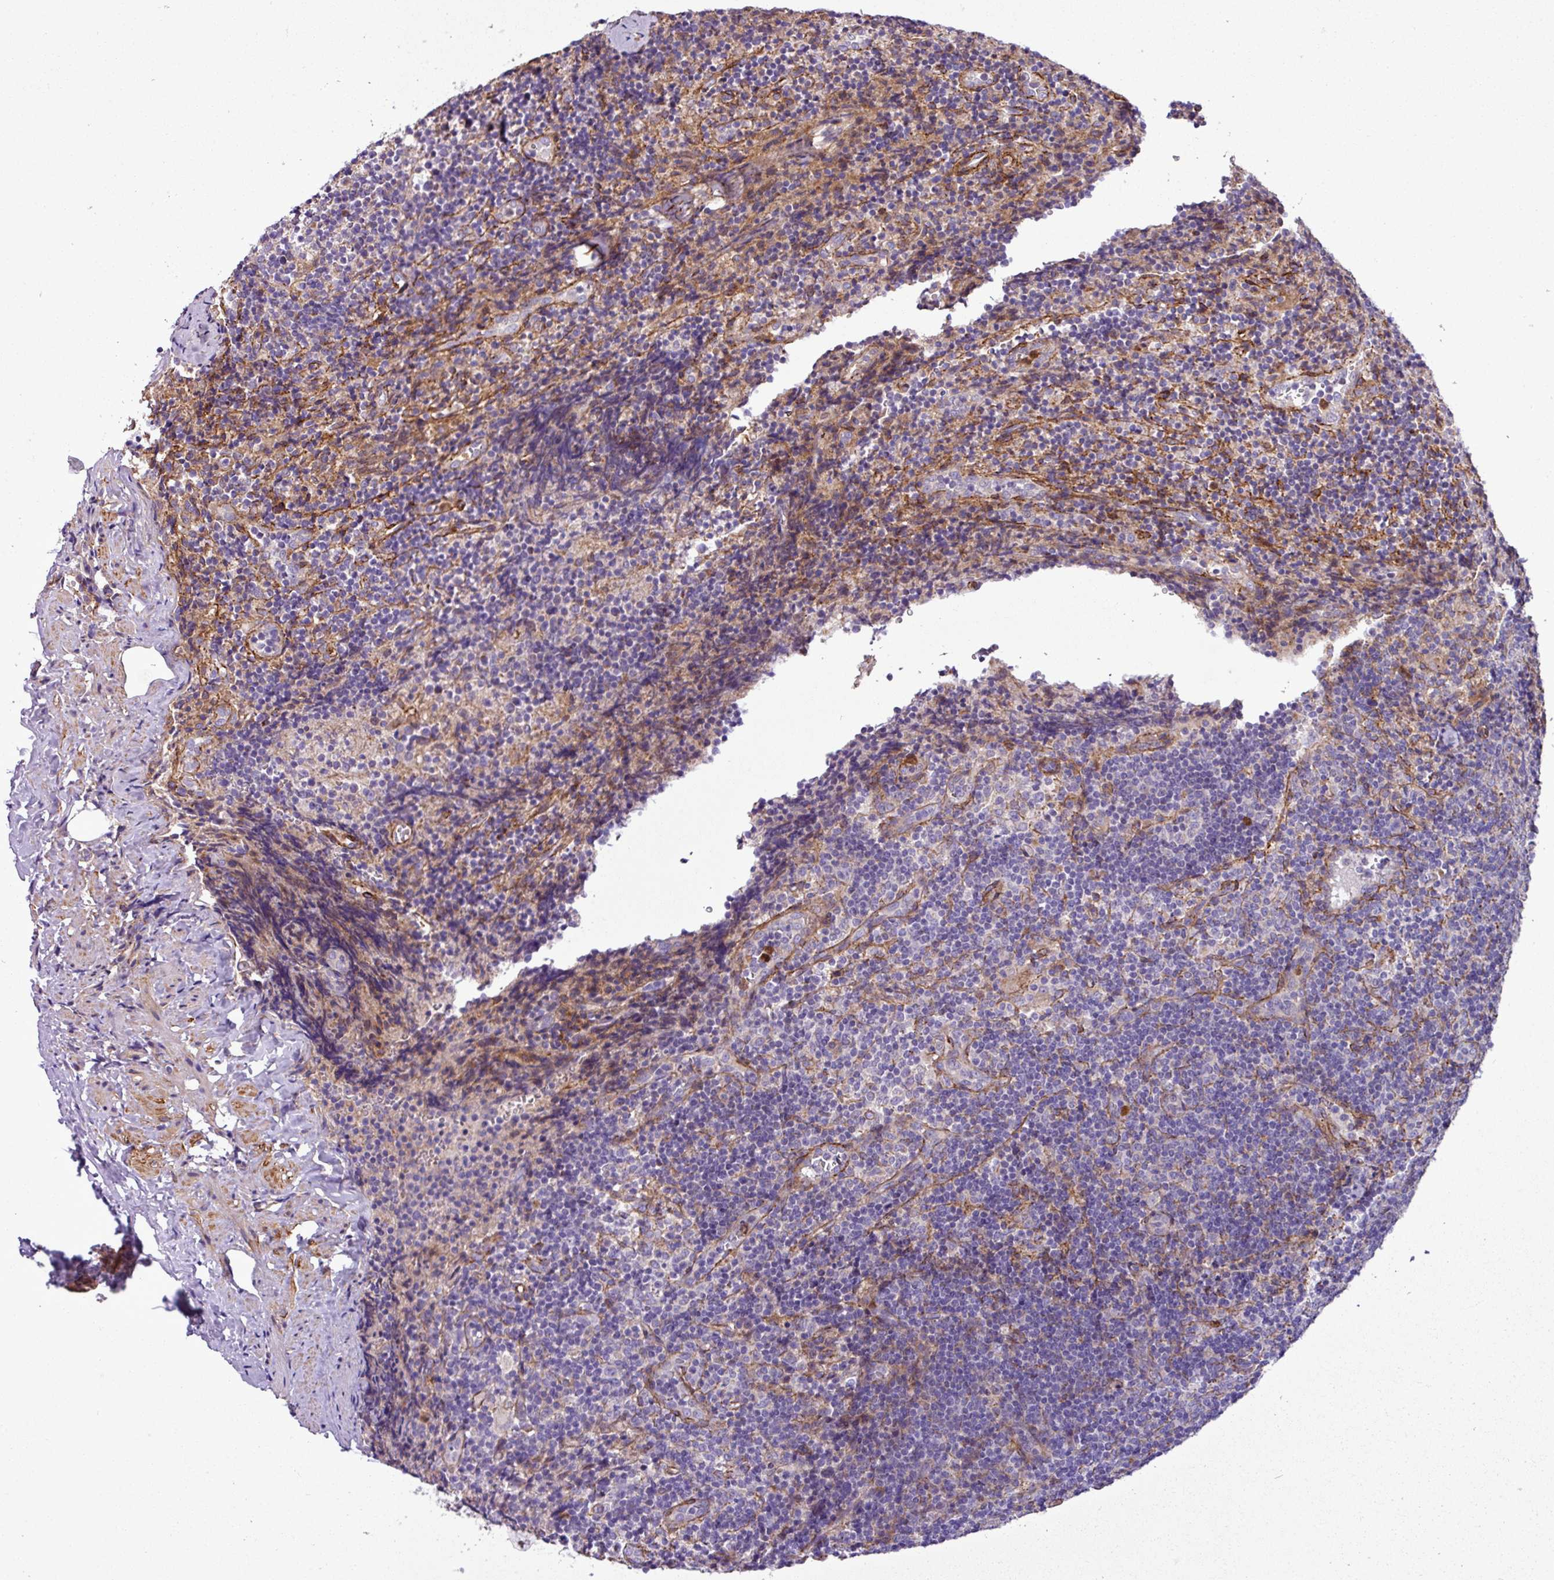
{"staining": {"intensity": "weak", "quantity": "<25%", "location": "cytoplasmic/membranous"}, "tissue": "lymph node", "cell_type": "Germinal center cells", "image_type": "normal", "snomed": [{"axis": "morphology", "description": "Normal tissue, NOS"}, {"axis": "topography", "description": "Lymph node"}], "caption": "High power microscopy photomicrograph of an immunohistochemistry (IHC) micrograph of unremarkable lymph node, revealing no significant expression in germinal center cells. Nuclei are stained in blue.", "gene": "FAM47E", "patient": {"sex": "female", "age": 52}}